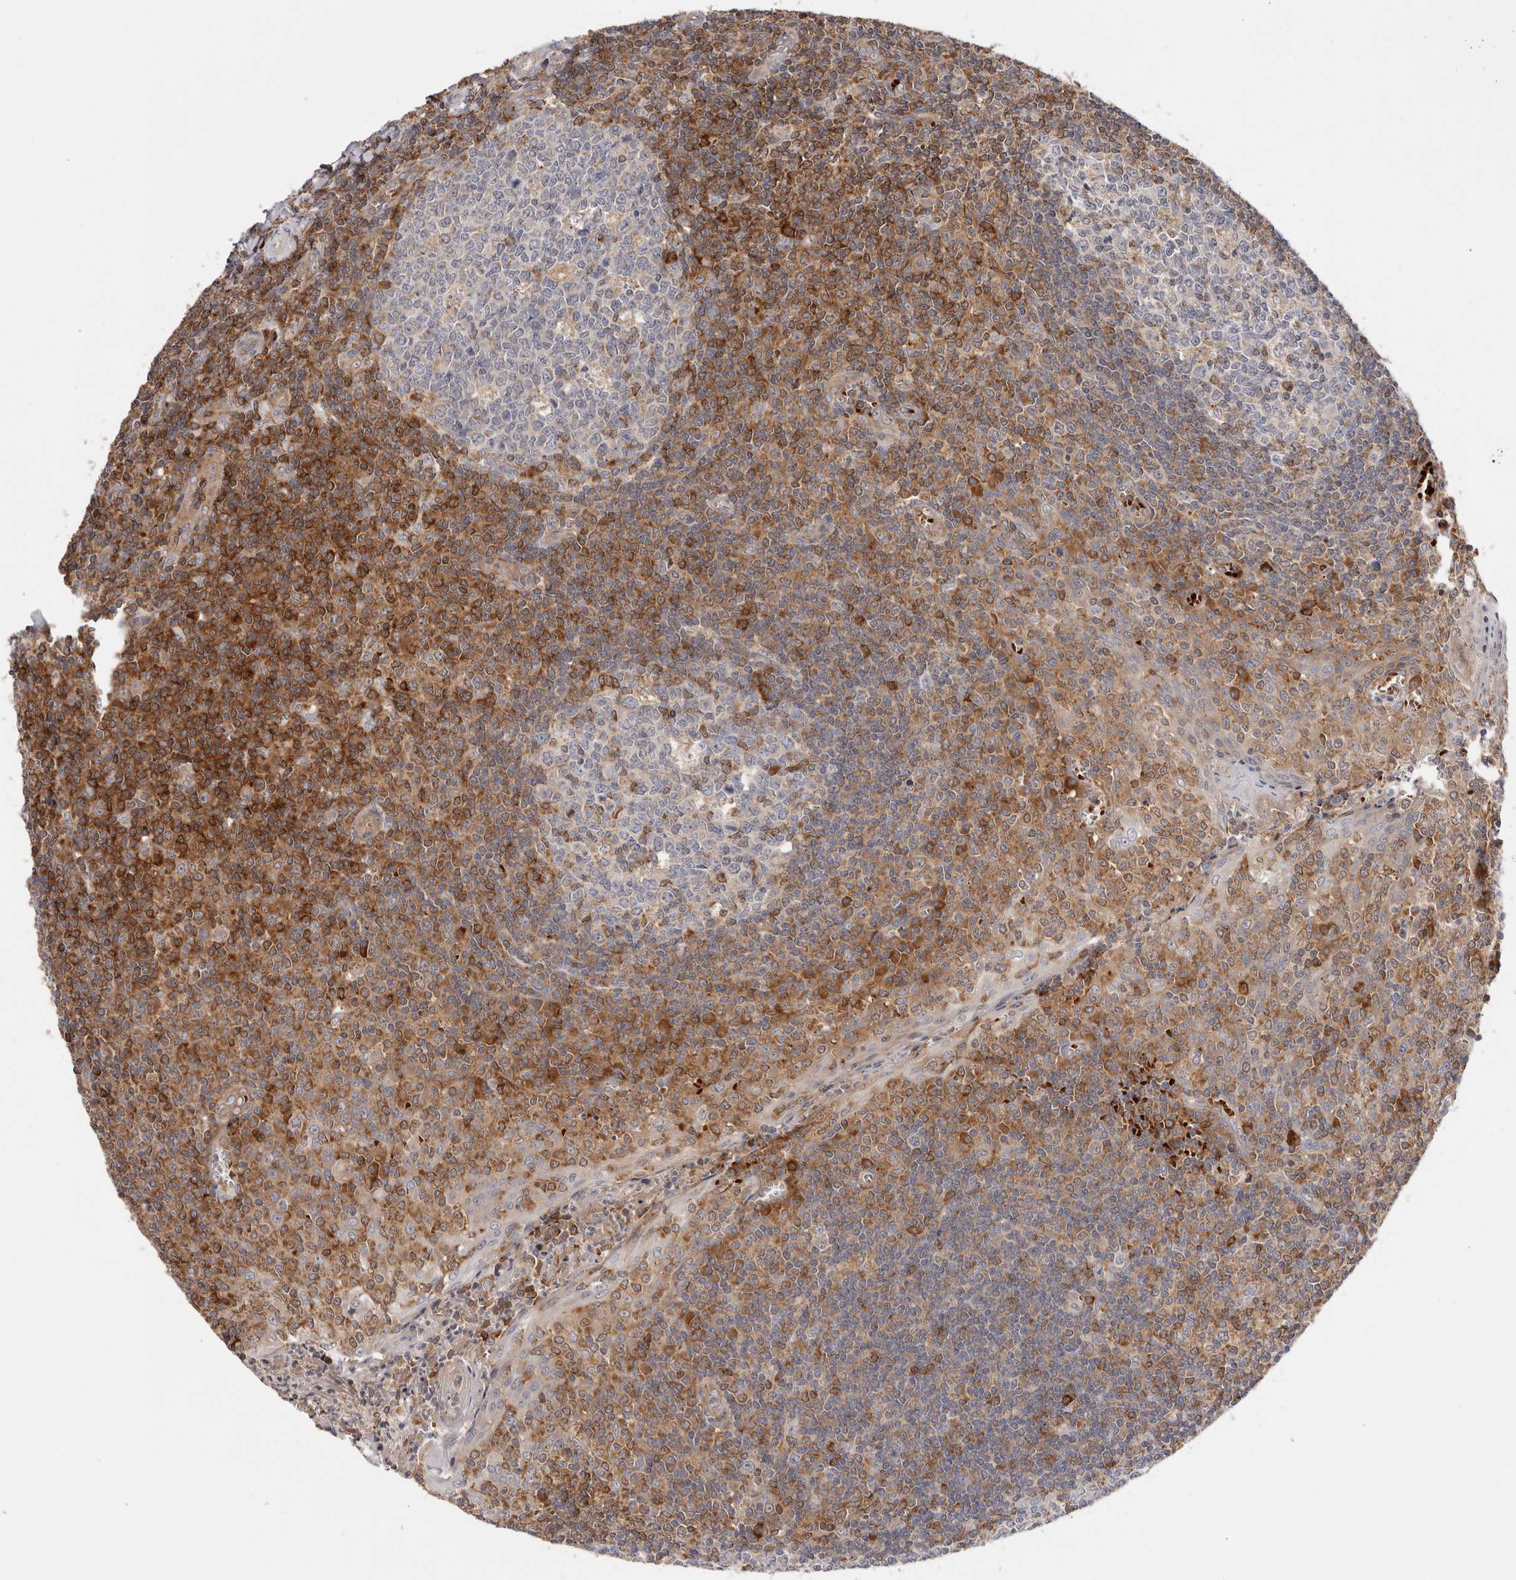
{"staining": {"intensity": "moderate", "quantity": "<25%", "location": "cytoplasmic/membranous"}, "tissue": "tonsil", "cell_type": "Germinal center cells", "image_type": "normal", "snomed": [{"axis": "morphology", "description": "Normal tissue, NOS"}, {"axis": "topography", "description": "Tonsil"}], "caption": "Moderate cytoplasmic/membranous expression is present in approximately <25% of germinal center cells in unremarkable tonsil.", "gene": "RNF213", "patient": {"sex": "female", "age": 19}}